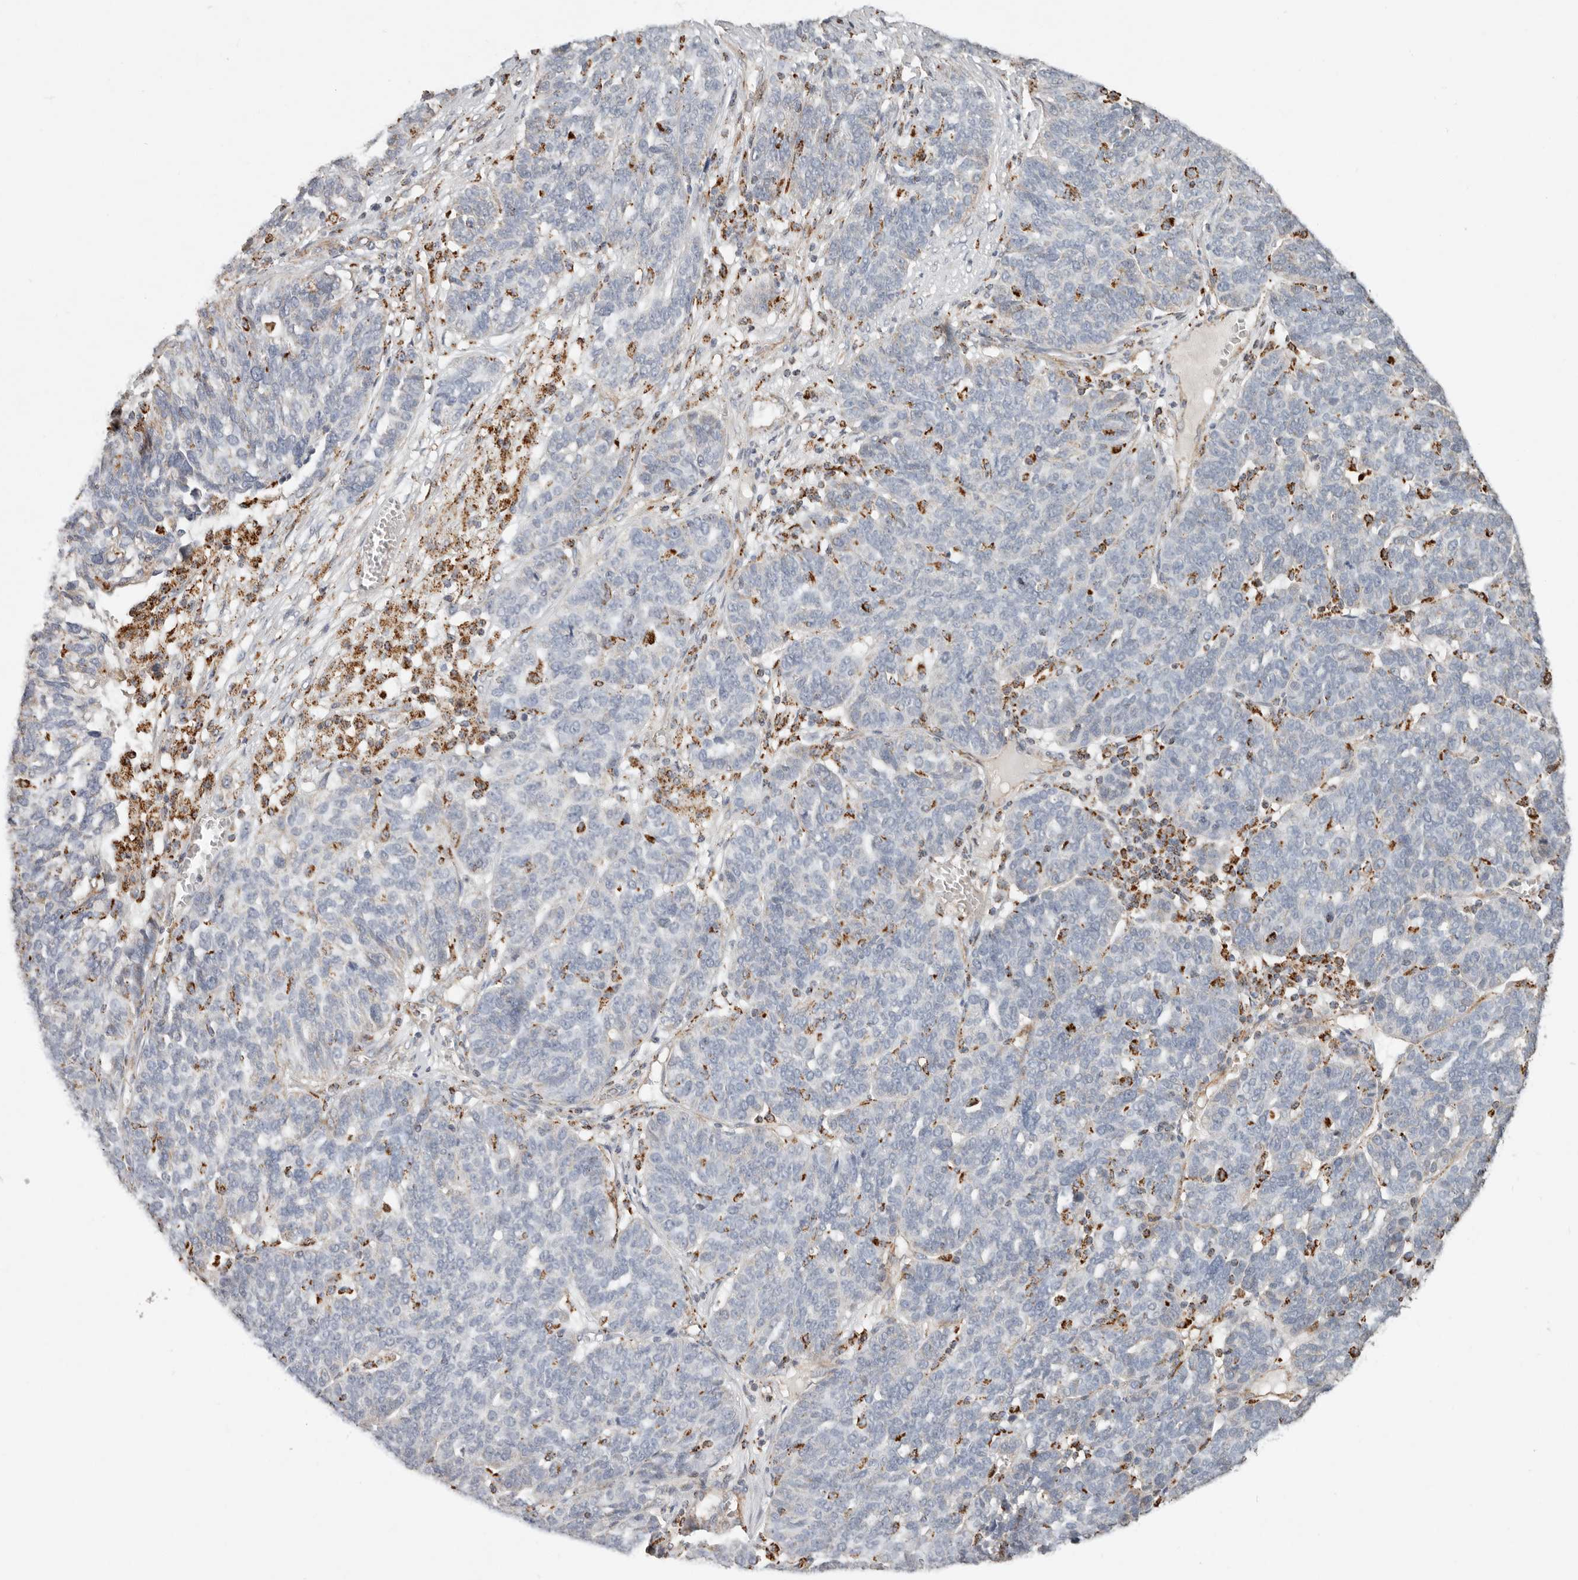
{"staining": {"intensity": "negative", "quantity": "none", "location": "none"}, "tissue": "ovarian cancer", "cell_type": "Tumor cells", "image_type": "cancer", "snomed": [{"axis": "morphology", "description": "Cystadenocarcinoma, serous, NOS"}, {"axis": "topography", "description": "Ovary"}], "caption": "IHC photomicrograph of neoplastic tissue: human ovarian cancer stained with DAB reveals no significant protein expression in tumor cells.", "gene": "ARHGEF10L", "patient": {"sex": "female", "age": 59}}